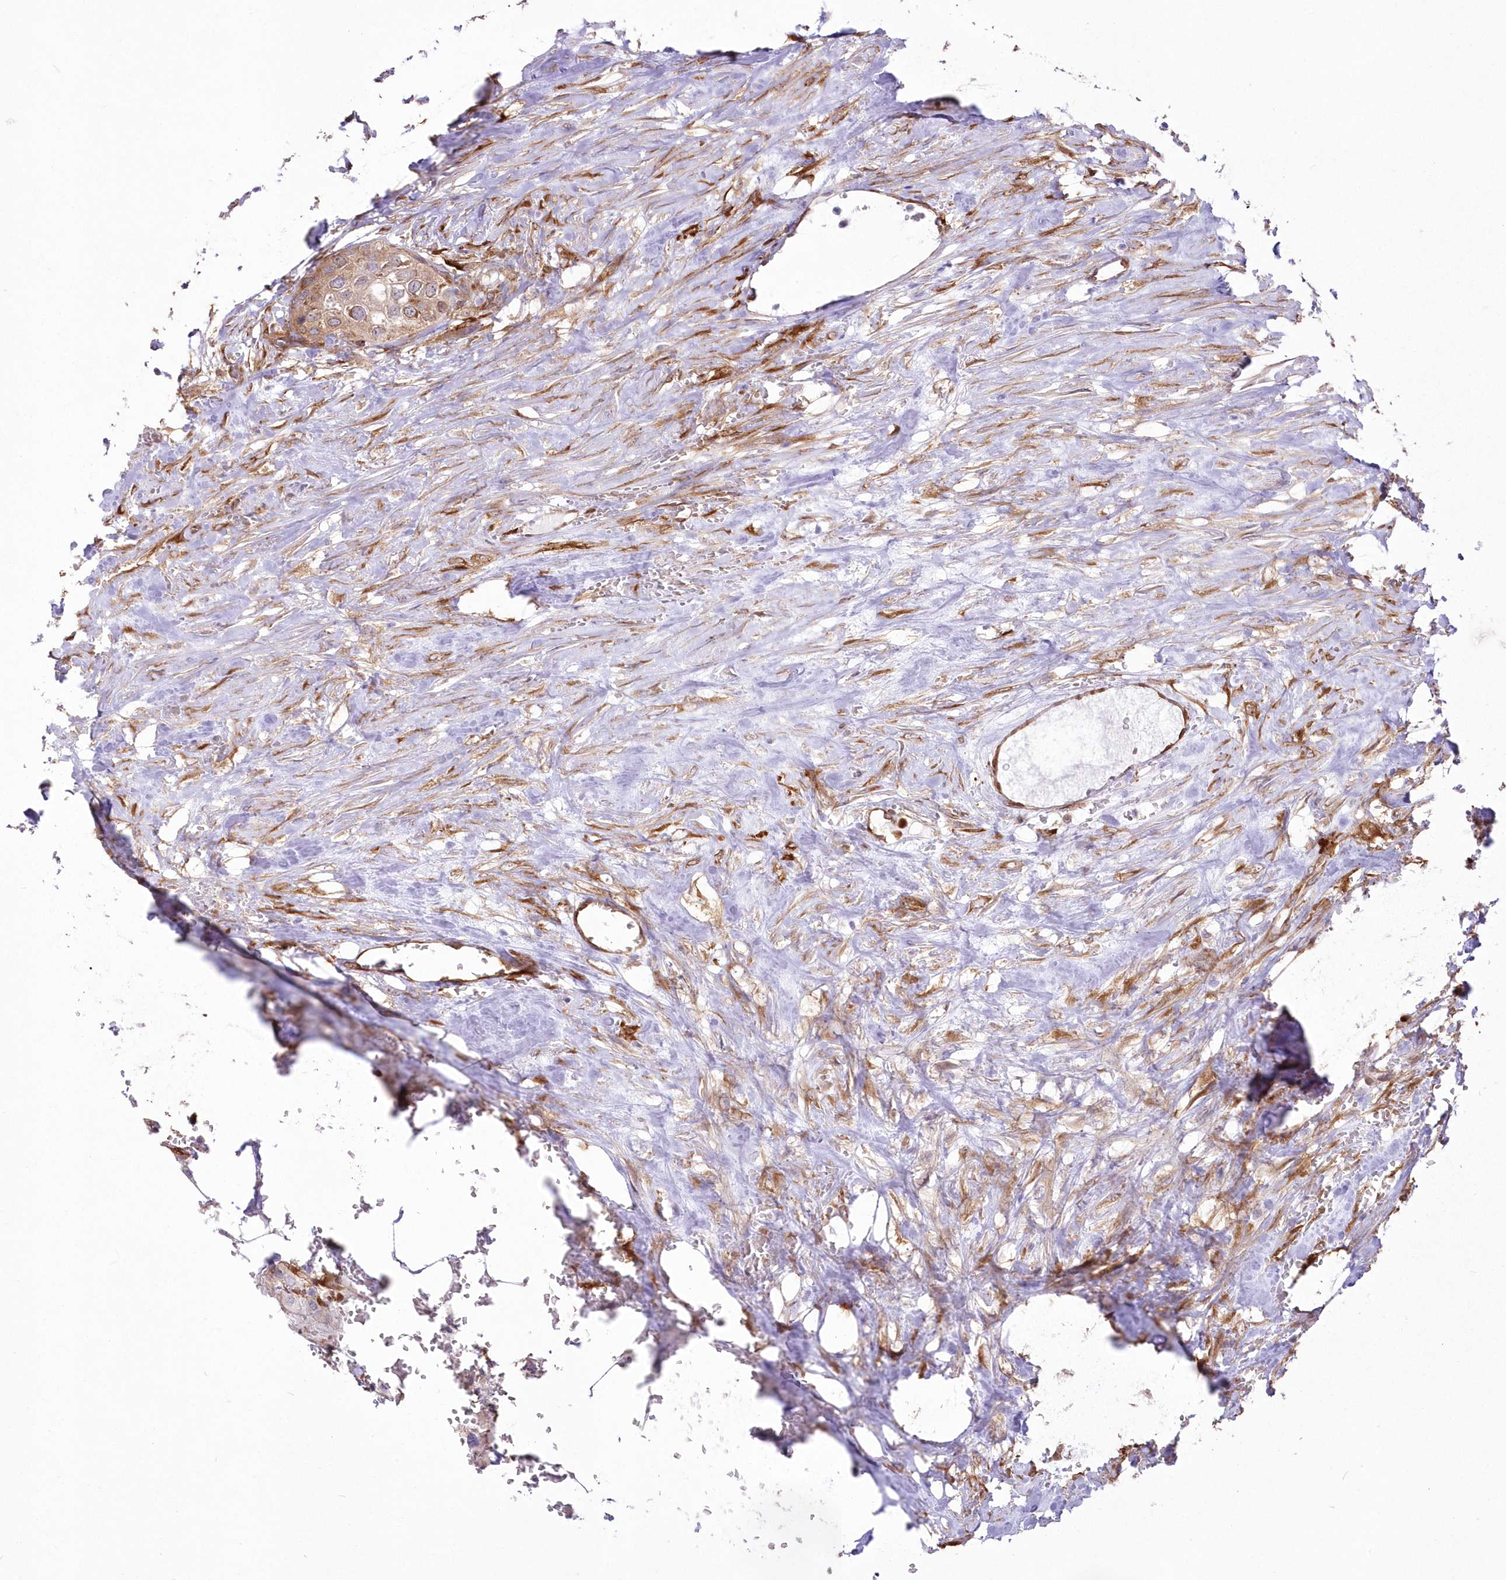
{"staining": {"intensity": "weak", "quantity": ">75%", "location": "cytoplasmic/membranous"}, "tissue": "urothelial cancer", "cell_type": "Tumor cells", "image_type": "cancer", "snomed": [{"axis": "morphology", "description": "Urothelial carcinoma, High grade"}, {"axis": "topography", "description": "Urinary bladder"}], "caption": "The immunohistochemical stain labels weak cytoplasmic/membranous positivity in tumor cells of urothelial cancer tissue.", "gene": "SH3PXD2B", "patient": {"sex": "male", "age": 64}}